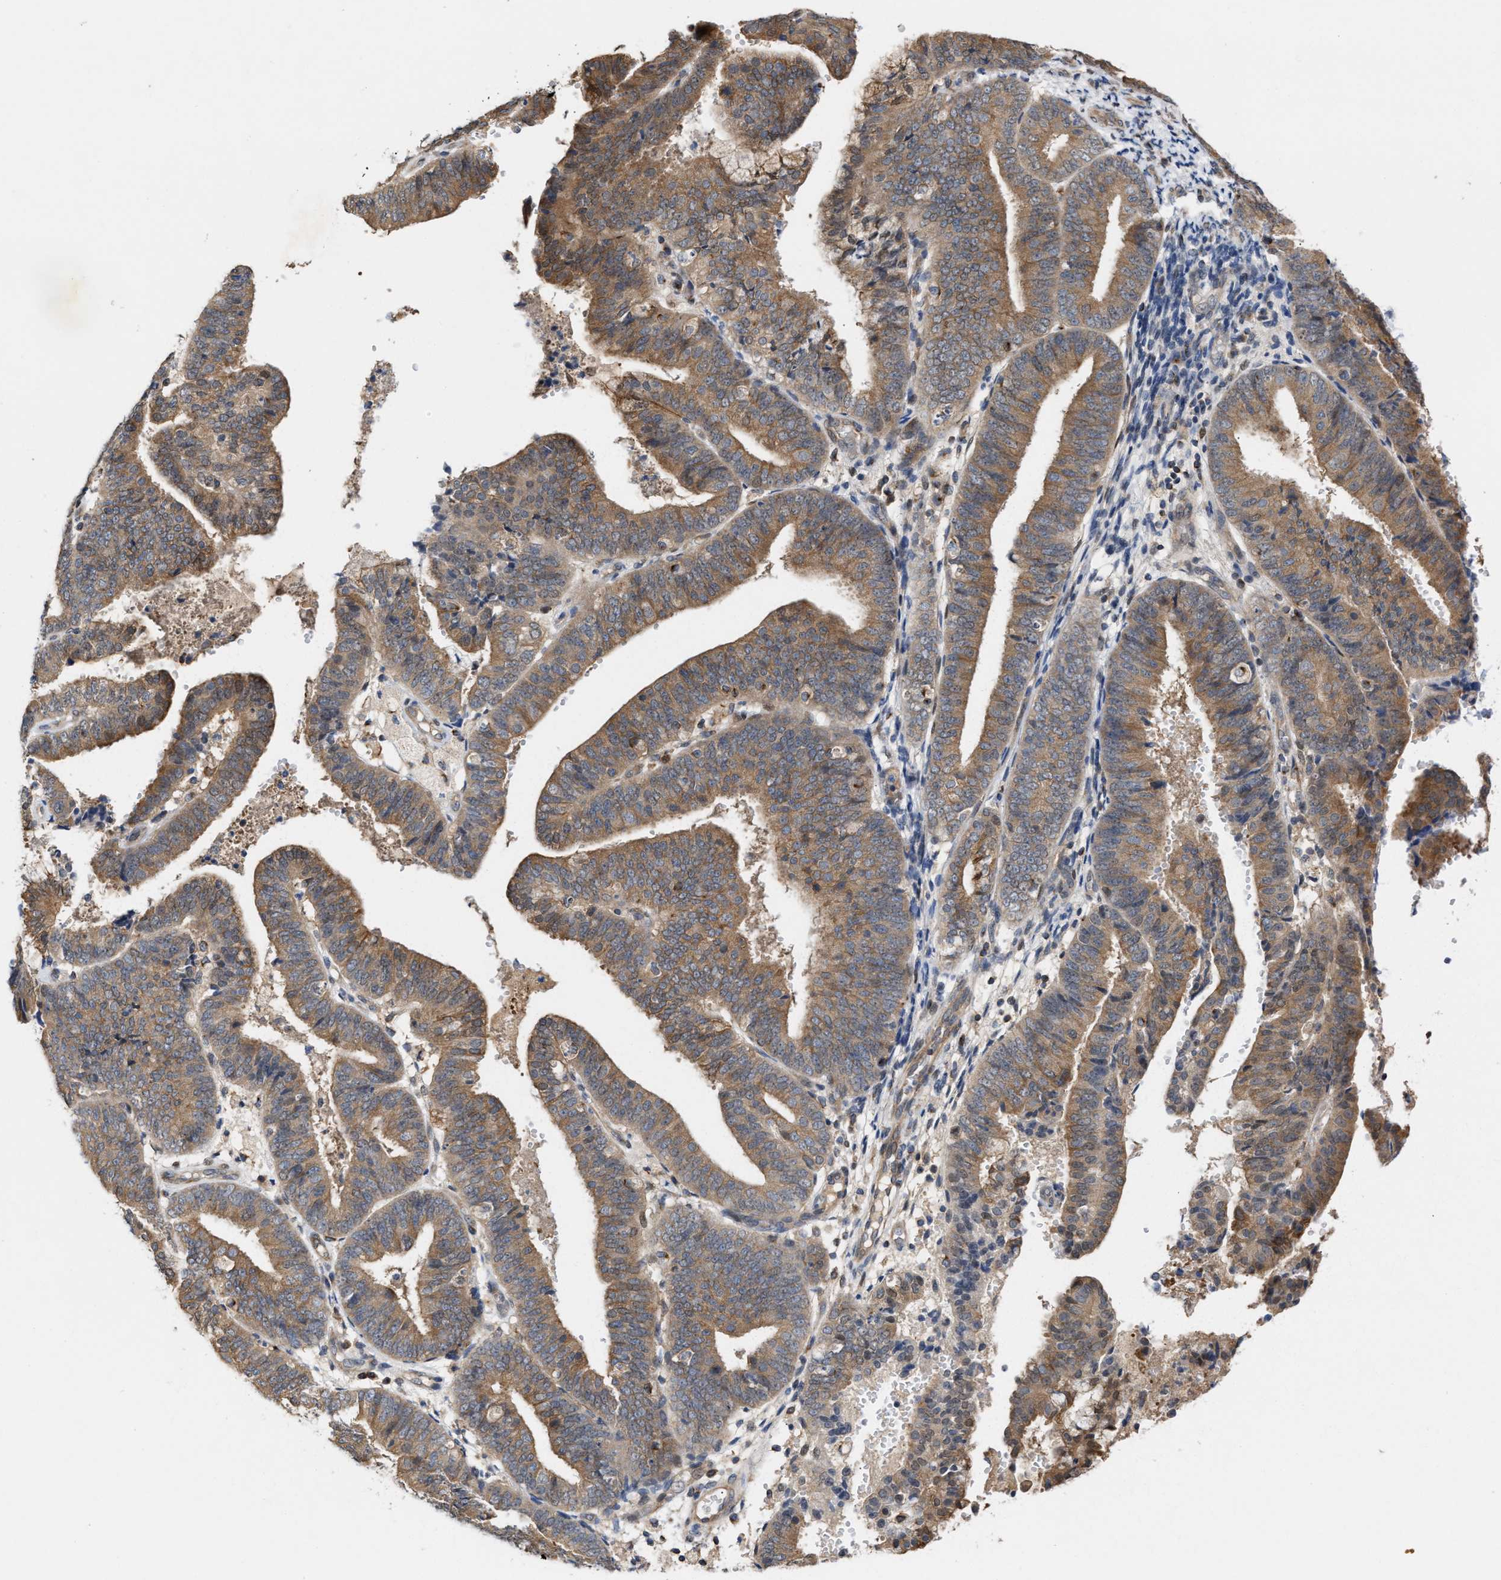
{"staining": {"intensity": "moderate", "quantity": ">75%", "location": "cytoplasmic/membranous"}, "tissue": "endometrial cancer", "cell_type": "Tumor cells", "image_type": "cancer", "snomed": [{"axis": "morphology", "description": "Adenocarcinoma, NOS"}, {"axis": "topography", "description": "Endometrium"}], "caption": "This is an image of IHC staining of endometrial cancer (adenocarcinoma), which shows moderate expression in the cytoplasmic/membranous of tumor cells.", "gene": "BBLN", "patient": {"sex": "female", "age": 63}}